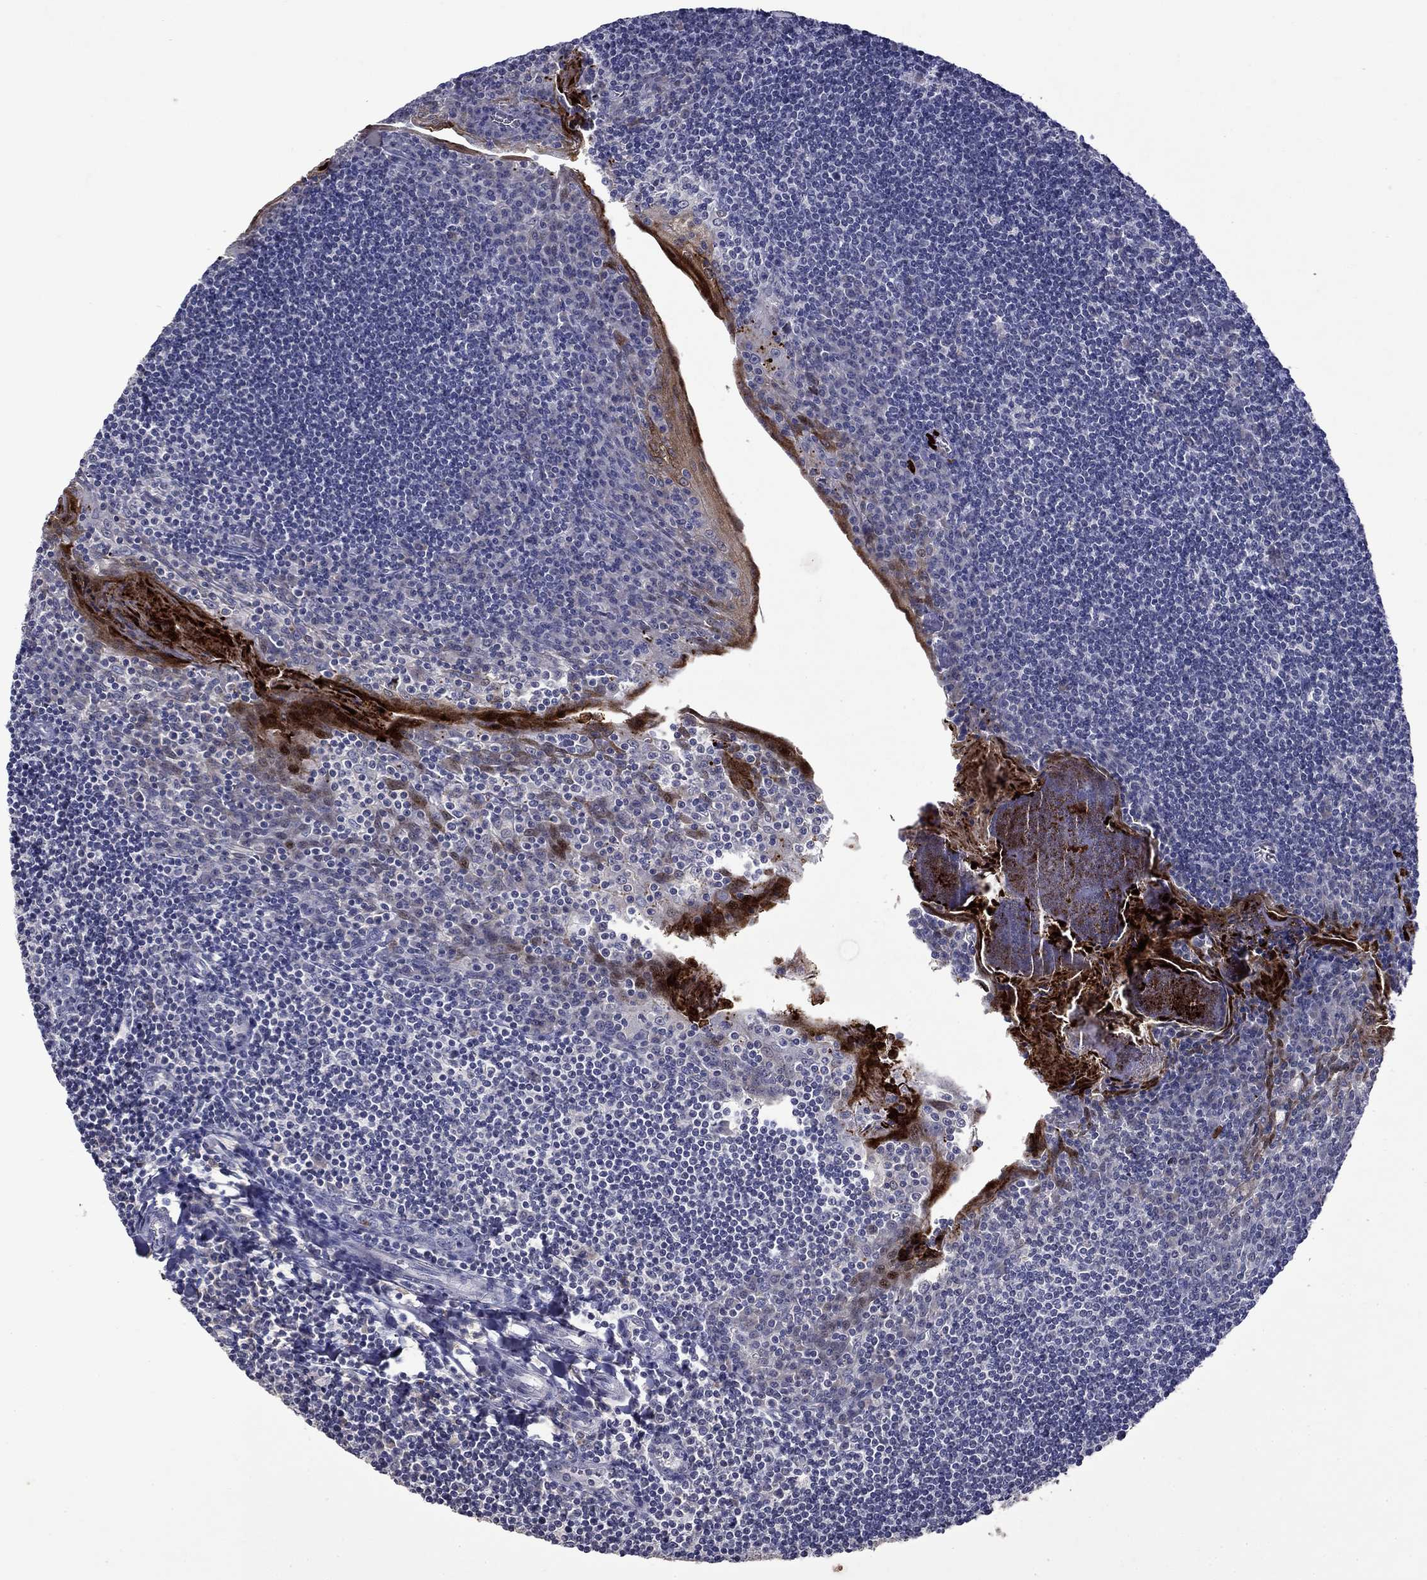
{"staining": {"intensity": "negative", "quantity": "none", "location": "none"}, "tissue": "tonsil", "cell_type": "Germinal center cells", "image_type": "normal", "snomed": [{"axis": "morphology", "description": "Normal tissue, NOS"}, {"axis": "topography", "description": "Tonsil"}], "caption": "High power microscopy image of an immunohistochemistry micrograph of normal tonsil, revealing no significant expression in germinal center cells. (IHC, brightfield microscopy, high magnification).", "gene": "IRF5", "patient": {"sex": "female", "age": 12}}